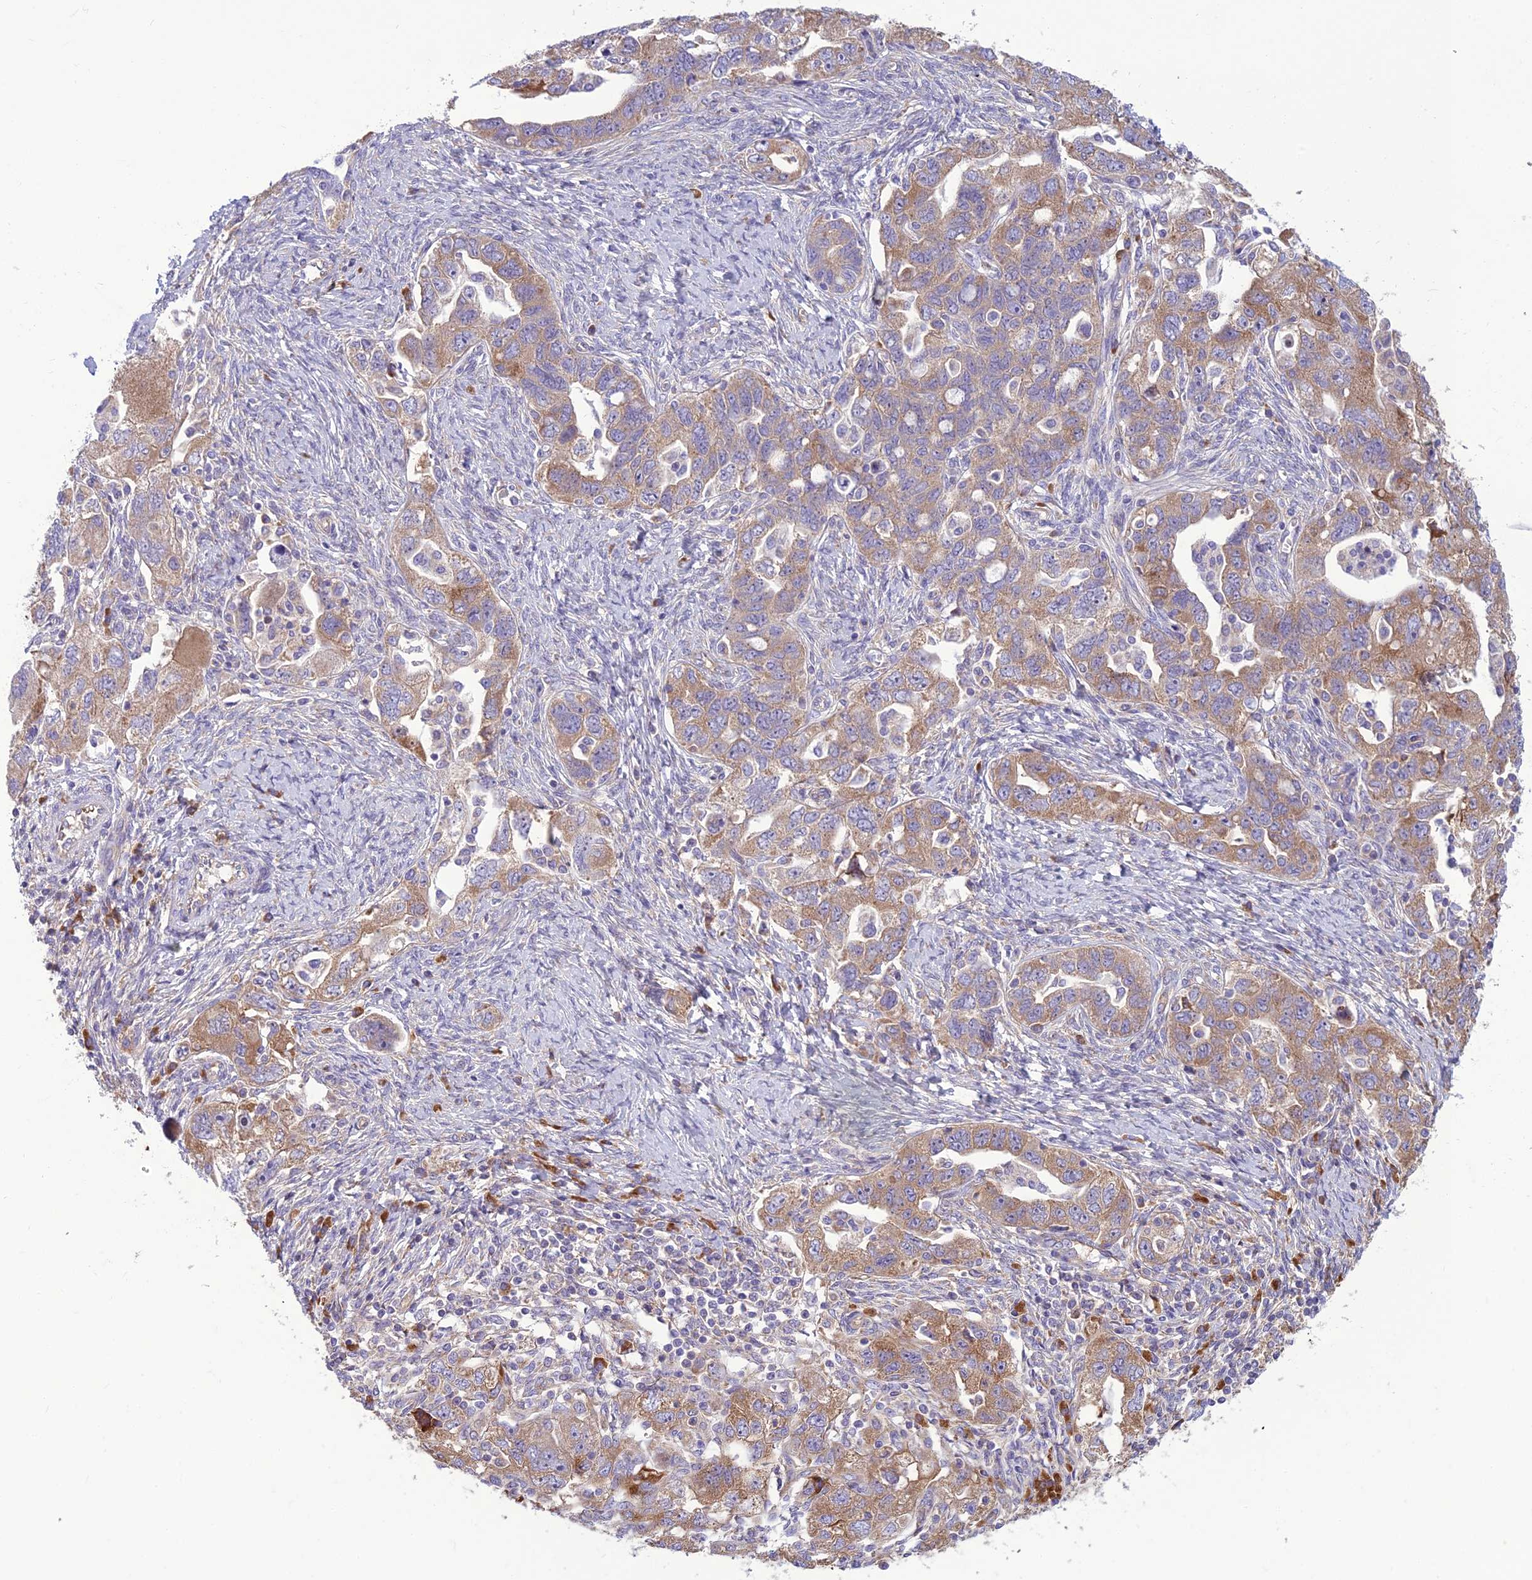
{"staining": {"intensity": "moderate", "quantity": "25%-75%", "location": "cytoplasmic/membranous"}, "tissue": "ovarian cancer", "cell_type": "Tumor cells", "image_type": "cancer", "snomed": [{"axis": "morphology", "description": "Carcinoma, NOS"}, {"axis": "morphology", "description": "Cystadenocarcinoma, serous, NOS"}, {"axis": "topography", "description": "Ovary"}], "caption": "Ovarian serous cystadenocarcinoma stained with a brown dye shows moderate cytoplasmic/membranous positive staining in about 25%-75% of tumor cells.", "gene": "RPL17-C18orf32", "patient": {"sex": "female", "age": 69}}